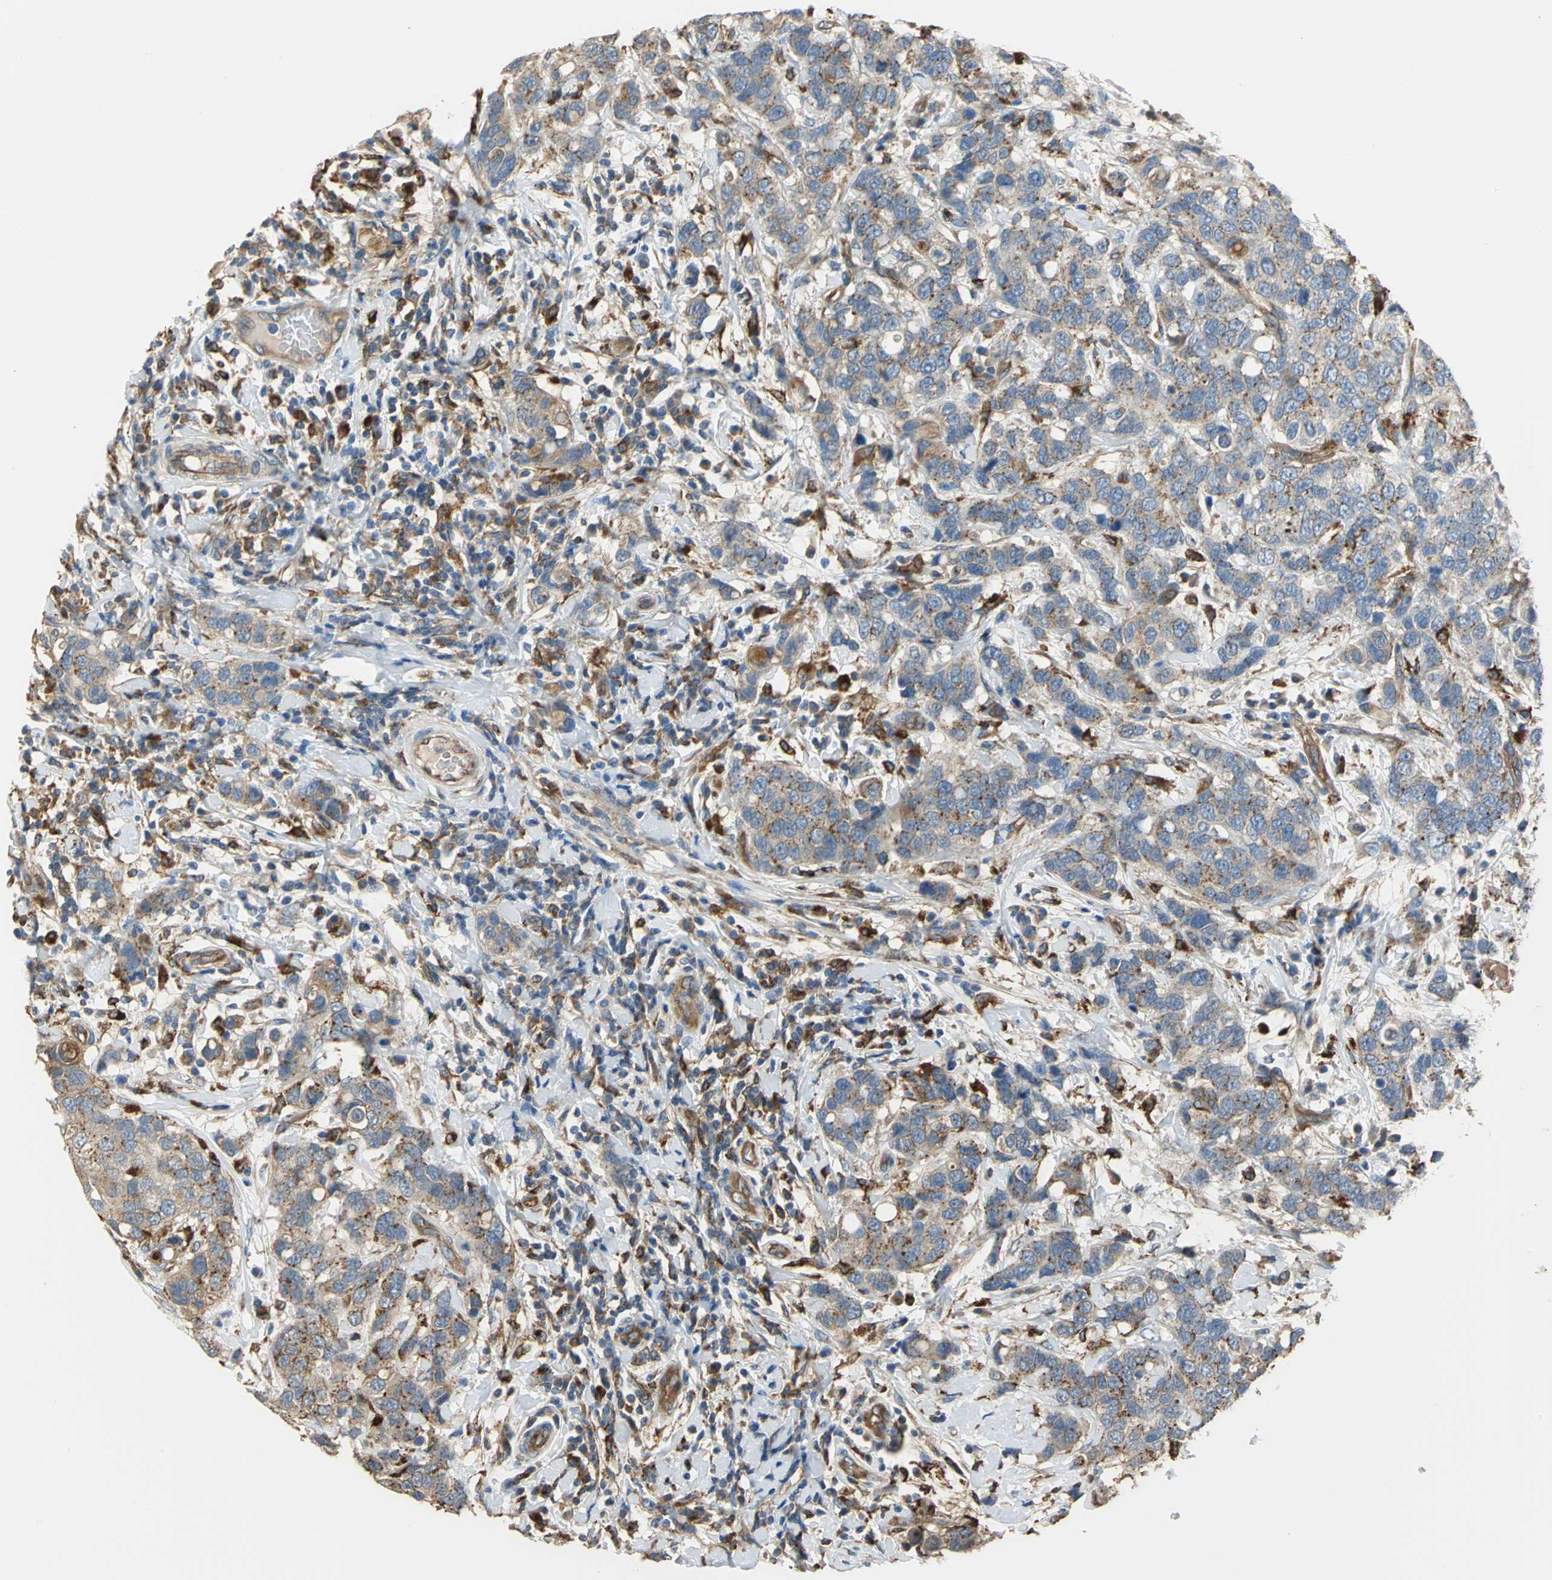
{"staining": {"intensity": "weak", "quantity": "25%-75%", "location": "cytoplasmic/membranous"}, "tissue": "breast cancer", "cell_type": "Tumor cells", "image_type": "cancer", "snomed": [{"axis": "morphology", "description": "Duct carcinoma"}, {"axis": "topography", "description": "Breast"}], "caption": "Immunohistochemical staining of invasive ductal carcinoma (breast) shows low levels of weak cytoplasmic/membranous protein positivity in about 25%-75% of tumor cells.", "gene": "DIAPH2", "patient": {"sex": "female", "age": 27}}